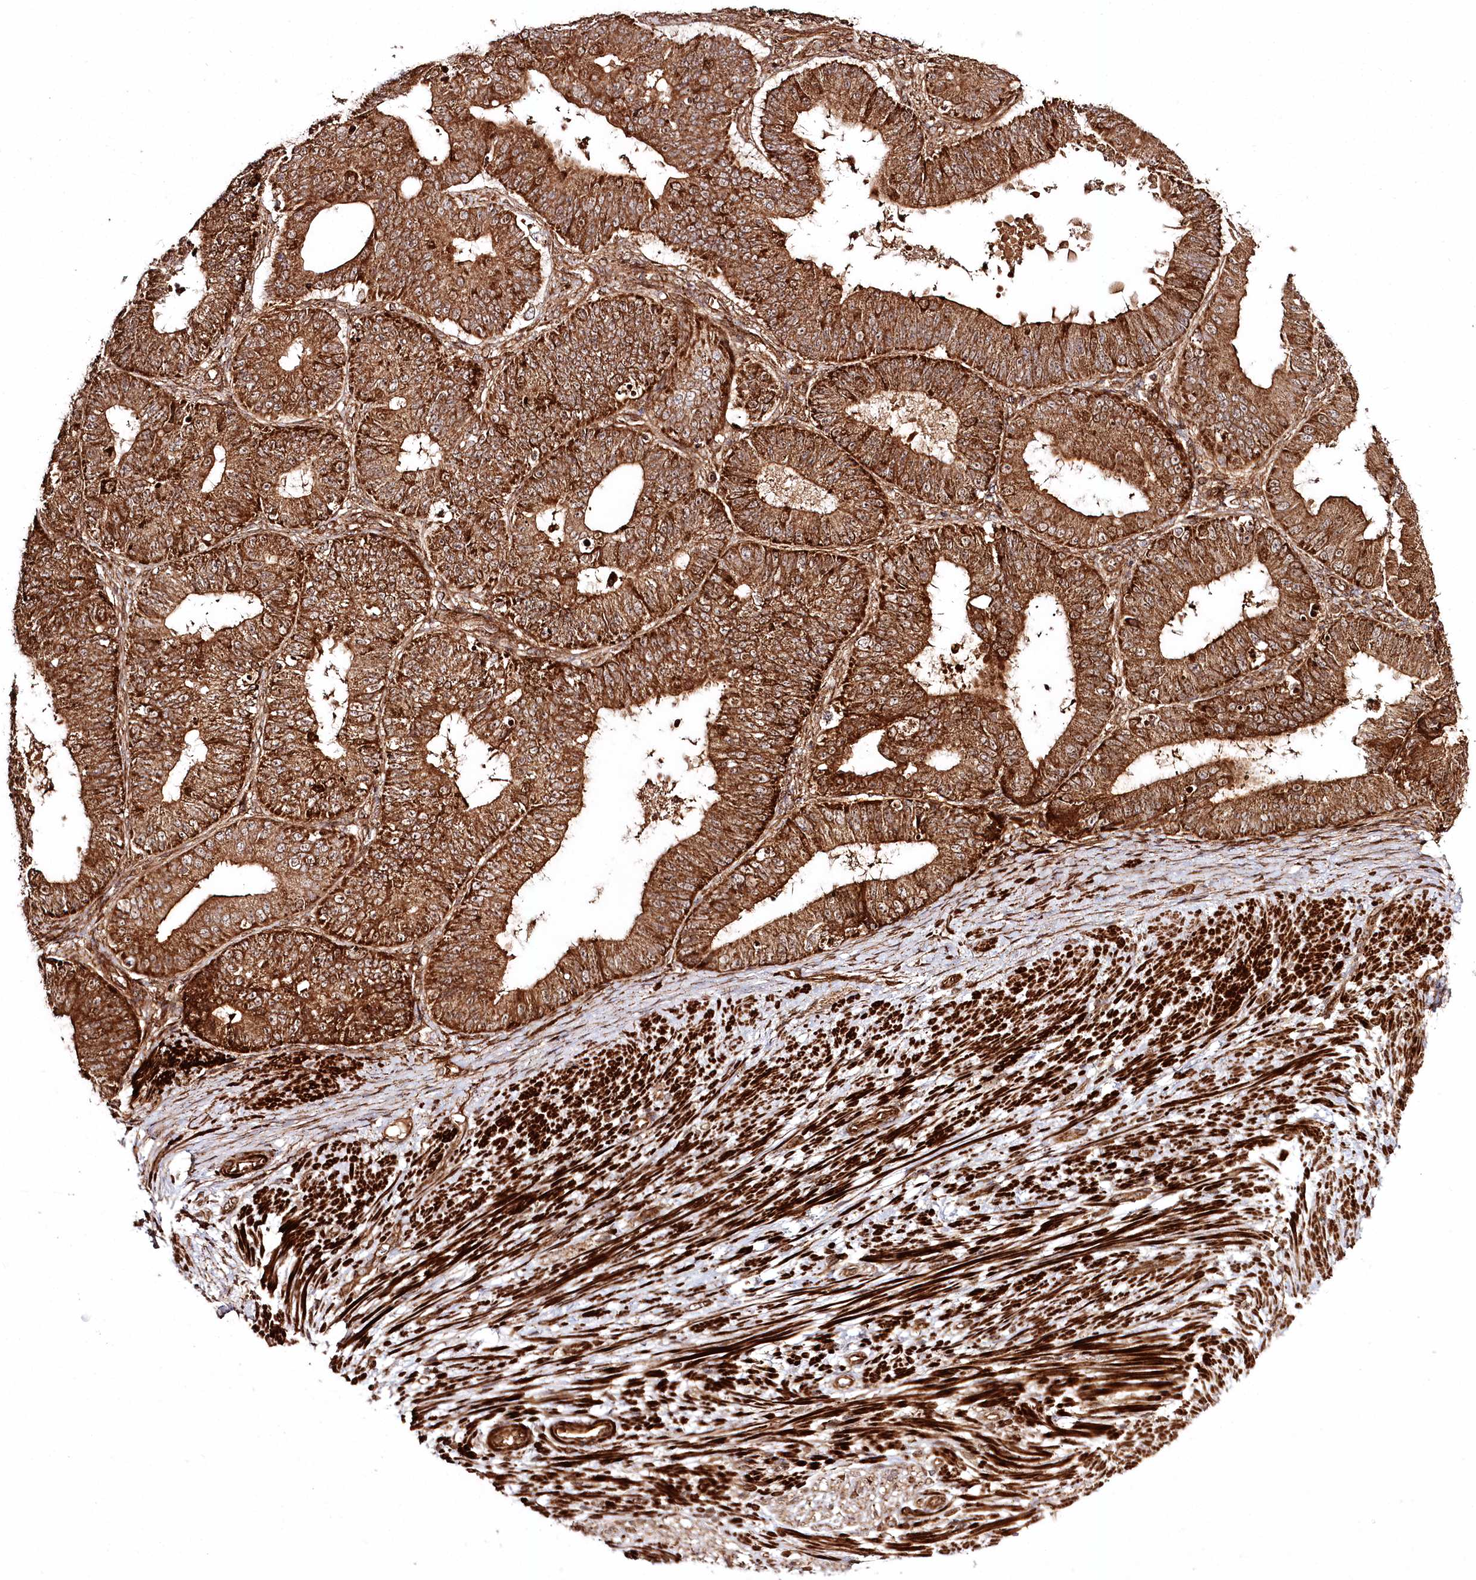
{"staining": {"intensity": "strong", "quantity": ">75%", "location": "cytoplasmic/membranous"}, "tissue": "ovarian cancer", "cell_type": "Tumor cells", "image_type": "cancer", "snomed": [{"axis": "morphology", "description": "Carcinoma, endometroid"}, {"axis": "topography", "description": "Appendix"}, {"axis": "topography", "description": "Ovary"}], "caption": "Protein staining exhibits strong cytoplasmic/membranous staining in about >75% of tumor cells in ovarian cancer.", "gene": "REXO2", "patient": {"sex": "female", "age": 42}}